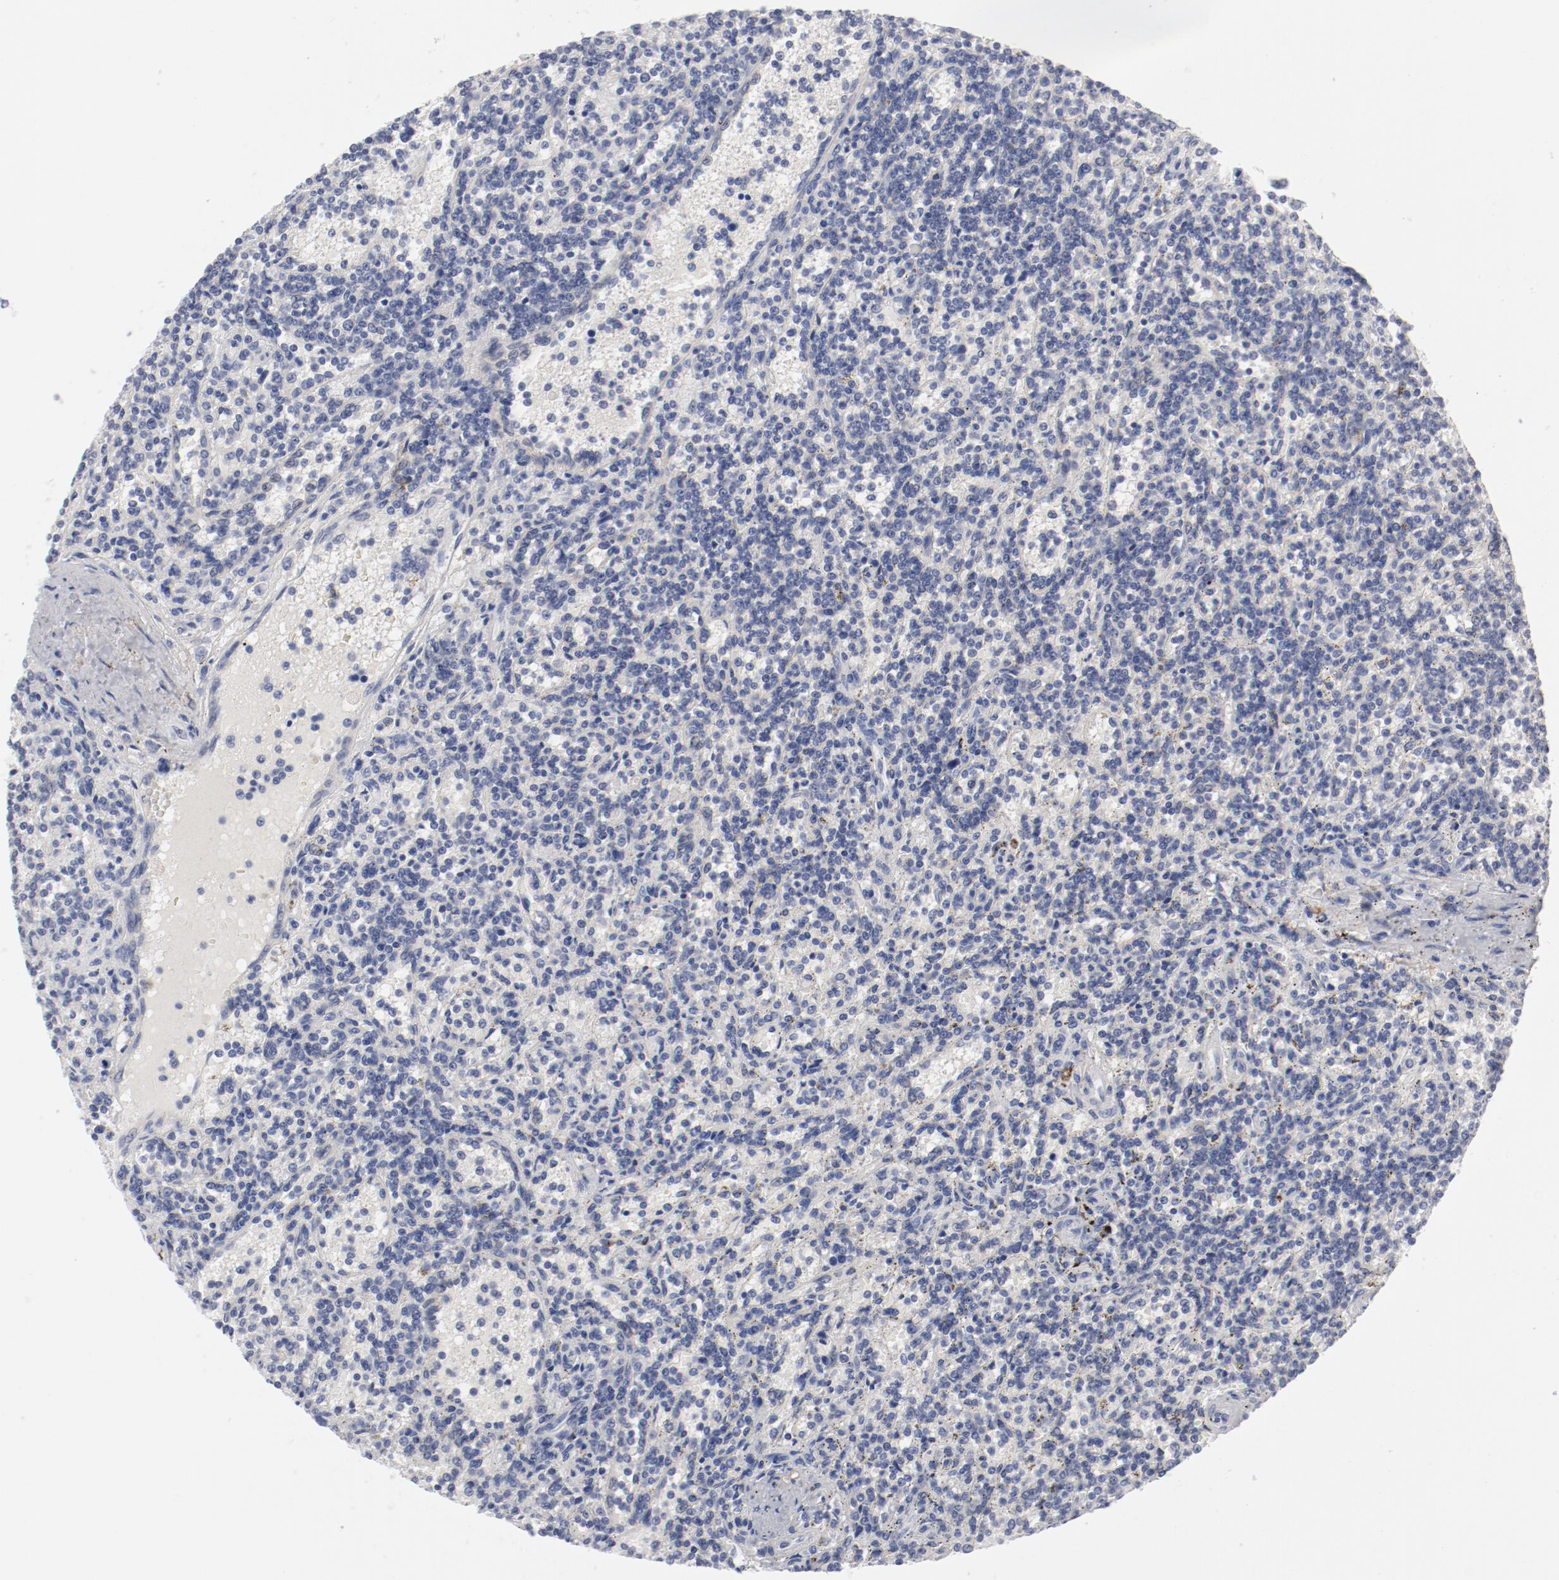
{"staining": {"intensity": "negative", "quantity": "none", "location": "none"}, "tissue": "lymphoma", "cell_type": "Tumor cells", "image_type": "cancer", "snomed": [{"axis": "morphology", "description": "Malignant lymphoma, non-Hodgkin's type, Low grade"}, {"axis": "topography", "description": "Spleen"}], "caption": "High power microscopy micrograph of an immunohistochemistry (IHC) image of low-grade malignant lymphoma, non-Hodgkin's type, revealing no significant positivity in tumor cells.", "gene": "SH3BGR", "patient": {"sex": "male", "age": 73}}